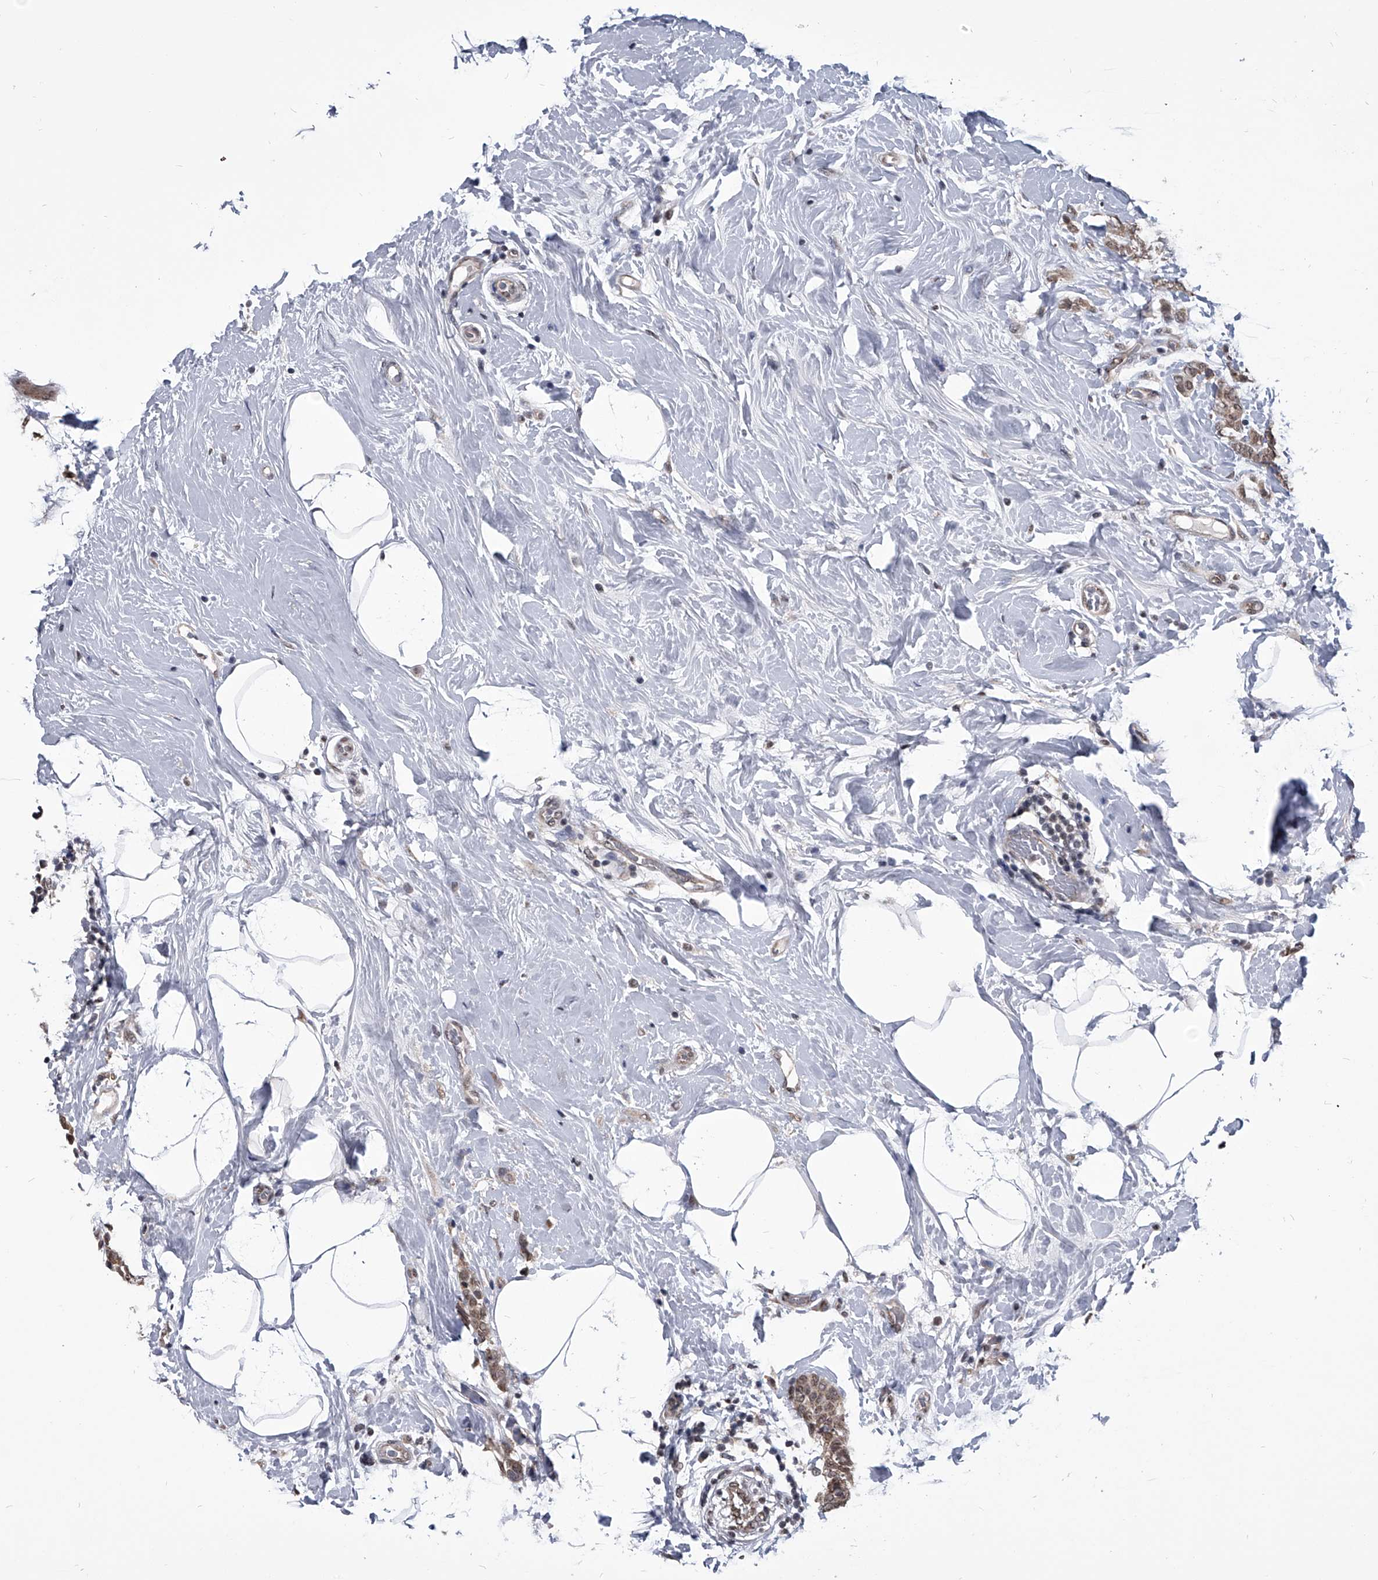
{"staining": {"intensity": "moderate", "quantity": ">75%", "location": "cytoplasmic/membranous,nuclear"}, "tissue": "breast cancer", "cell_type": "Tumor cells", "image_type": "cancer", "snomed": [{"axis": "morphology", "description": "Lobular carcinoma, in situ"}, {"axis": "morphology", "description": "Lobular carcinoma"}, {"axis": "topography", "description": "Breast"}], "caption": "A brown stain labels moderate cytoplasmic/membranous and nuclear expression of a protein in breast cancer (lobular carcinoma) tumor cells.", "gene": "ZNF76", "patient": {"sex": "female", "age": 41}}